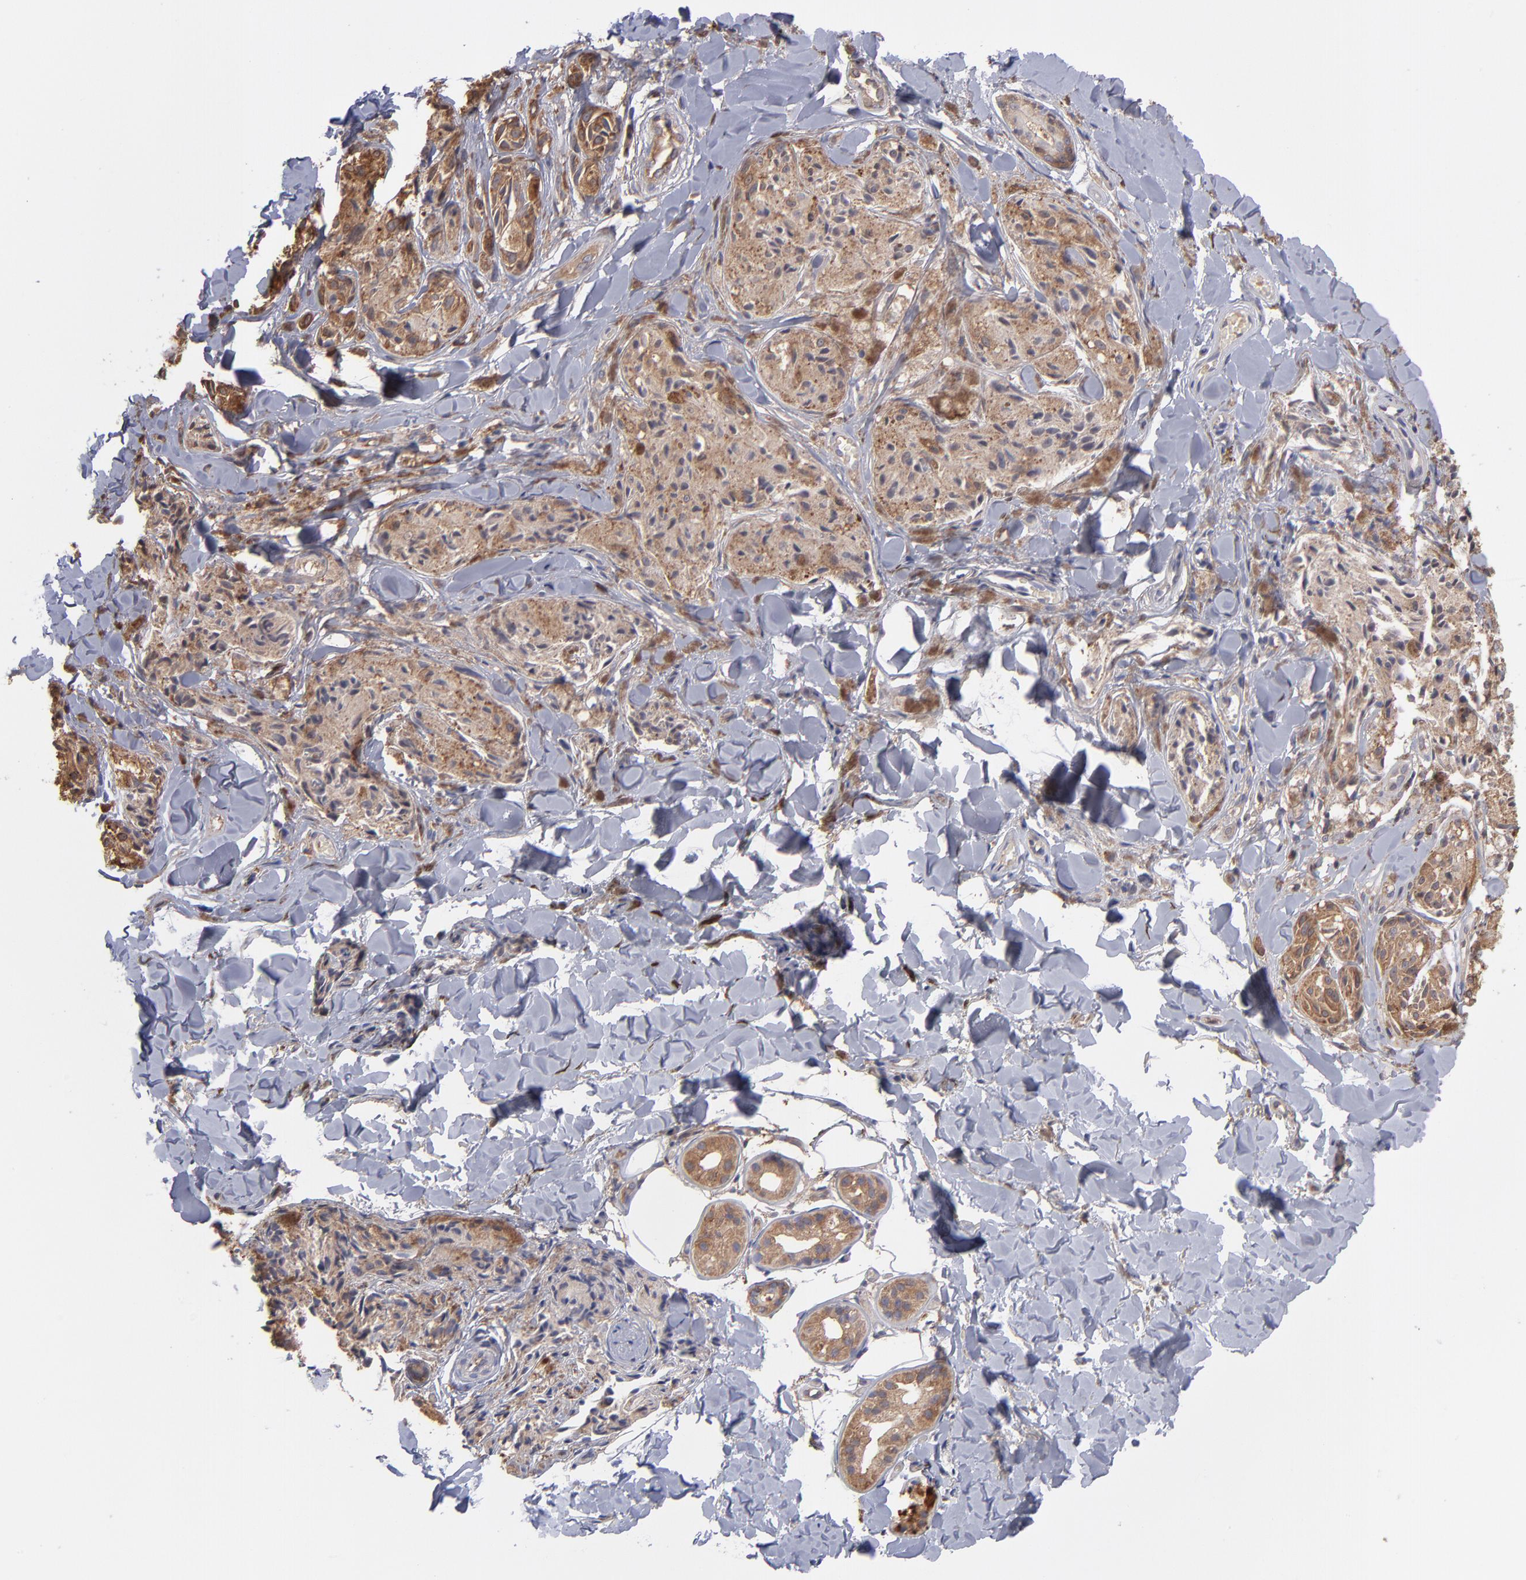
{"staining": {"intensity": "strong", "quantity": ">75%", "location": "cytoplasmic/membranous"}, "tissue": "melanoma", "cell_type": "Tumor cells", "image_type": "cancer", "snomed": [{"axis": "morphology", "description": "Malignant melanoma, Metastatic site"}, {"axis": "topography", "description": "Skin"}], "caption": "An immunohistochemistry histopathology image of tumor tissue is shown. Protein staining in brown shows strong cytoplasmic/membranous positivity in malignant melanoma (metastatic site) within tumor cells.", "gene": "MAP2K2", "patient": {"sex": "female", "age": 66}}